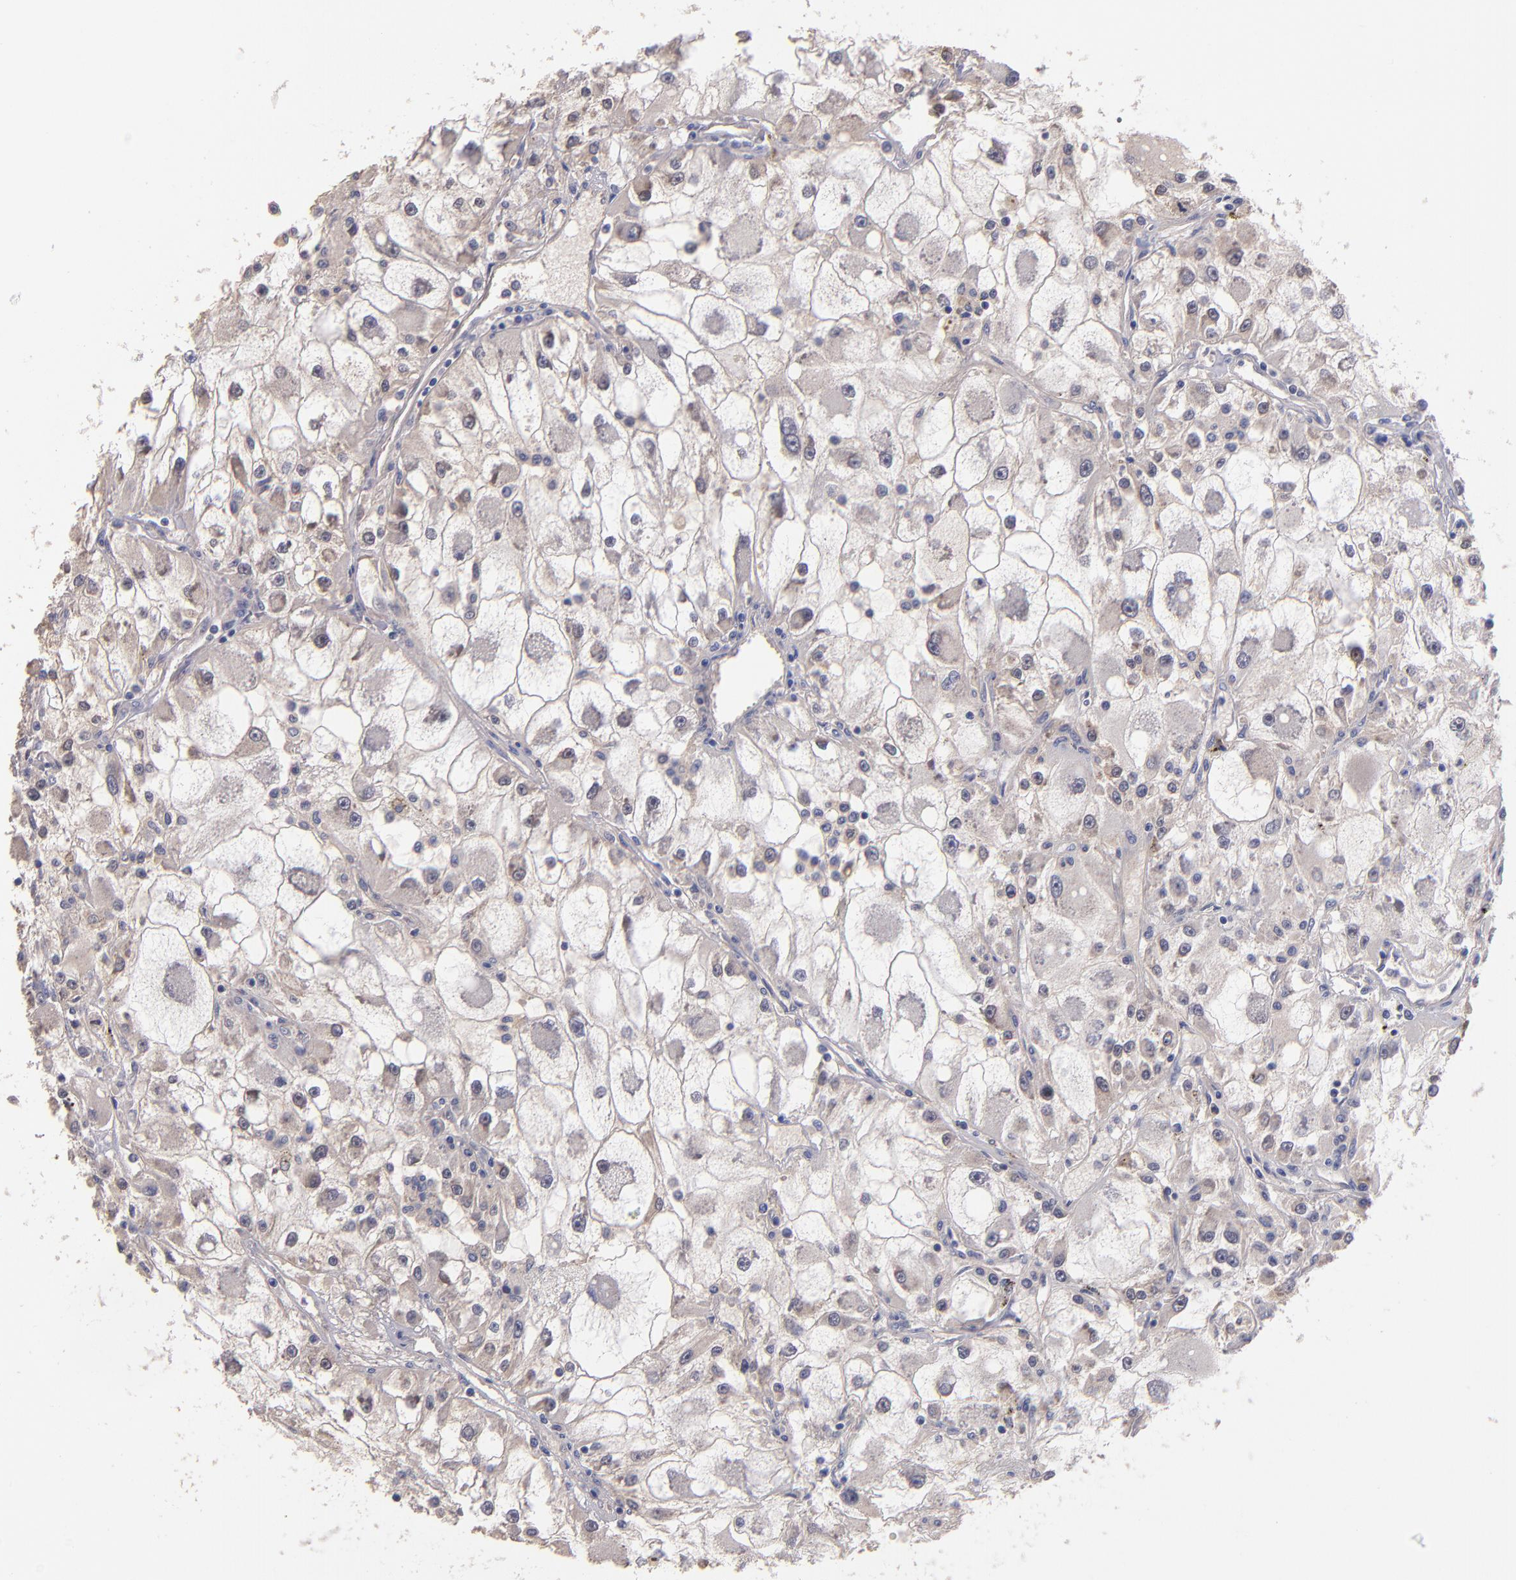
{"staining": {"intensity": "moderate", "quantity": "<25%", "location": "cytoplasmic/membranous"}, "tissue": "renal cancer", "cell_type": "Tumor cells", "image_type": "cancer", "snomed": [{"axis": "morphology", "description": "Adenocarcinoma, NOS"}, {"axis": "topography", "description": "Kidney"}], "caption": "A brown stain shows moderate cytoplasmic/membranous expression of a protein in human adenocarcinoma (renal) tumor cells. The staining was performed using DAB, with brown indicating positive protein expression. Nuclei are stained blue with hematoxylin.", "gene": "MAGEE1", "patient": {"sex": "female", "age": 73}}